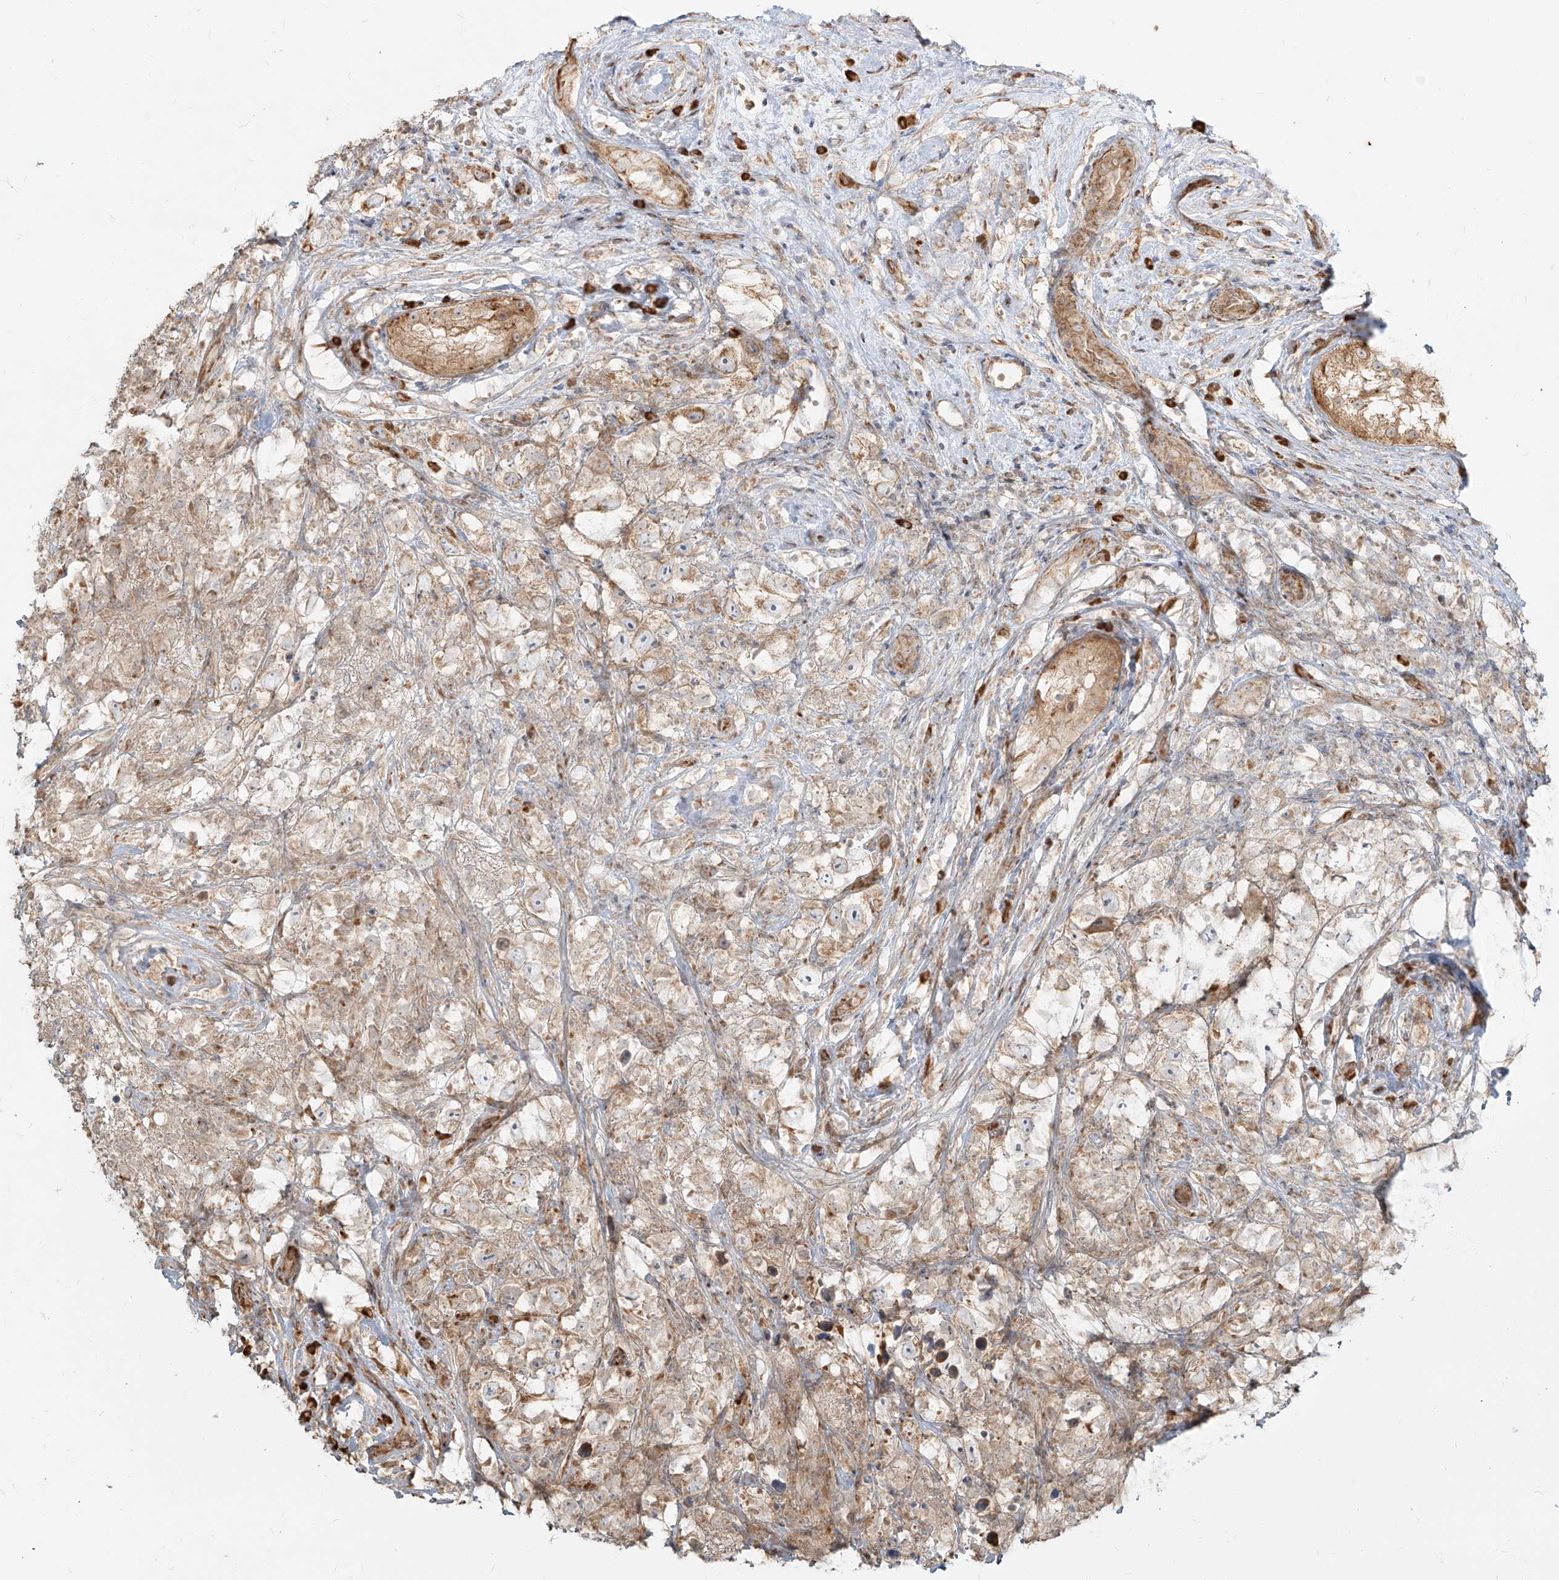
{"staining": {"intensity": "weak", "quantity": ">75%", "location": "cytoplasmic/membranous"}, "tissue": "testis cancer", "cell_type": "Tumor cells", "image_type": "cancer", "snomed": [{"axis": "morphology", "description": "Seminoma, NOS"}, {"axis": "topography", "description": "Testis"}], "caption": "Immunohistochemical staining of human testis cancer (seminoma) exhibits low levels of weak cytoplasmic/membranous protein positivity in approximately >75% of tumor cells.", "gene": "UBE2K", "patient": {"sex": "male", "age": 49}}